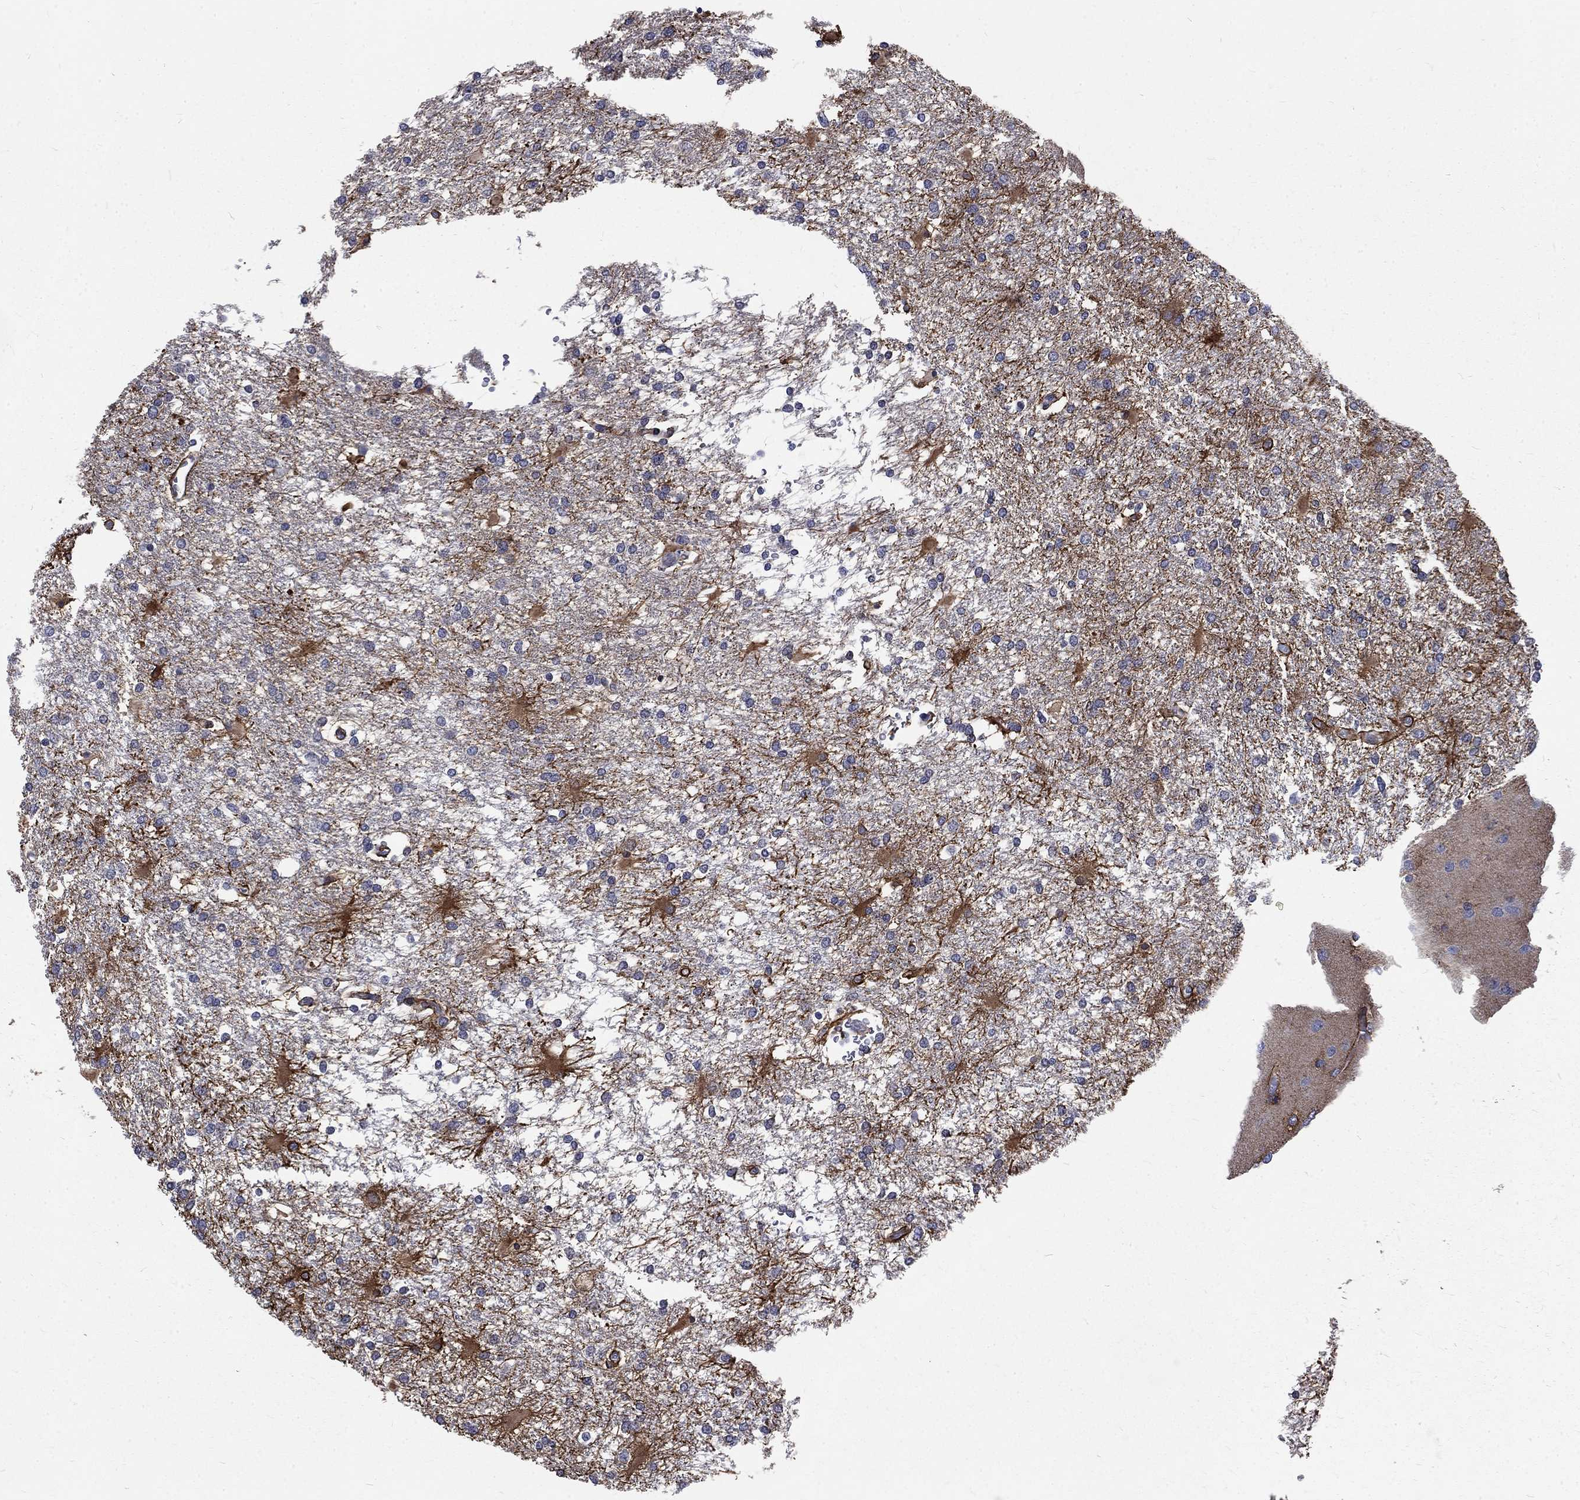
{"staining": {"intensity": "strong", "quantity": "<25%", "location": "cytoplasmic/membranous"}, "tissue": "glioma", "cell_type": "Tumor cells", "image_type": "cancer", "snomed": [{"axis": "morphology", "description": "Glioma, malignant, High grade"}, {"axis": "topography", "description": "Cerebral cortex"}], "caption": "Immunohistochemistry (IHC) (DAB (3,3'-diaminobenzidine)) staining of glioma exhibits strong cytoplasmic/membranous protein staining in about <25% of tumor cells. The staining is performed using DAB (3,3'-diaminobenzidine) brown chromogen to label protein expression. The nuclei are counter-stained blue using hematoxylin.", "gene": "PHKA1", "patient": {"sex": "male", "age": 79}}